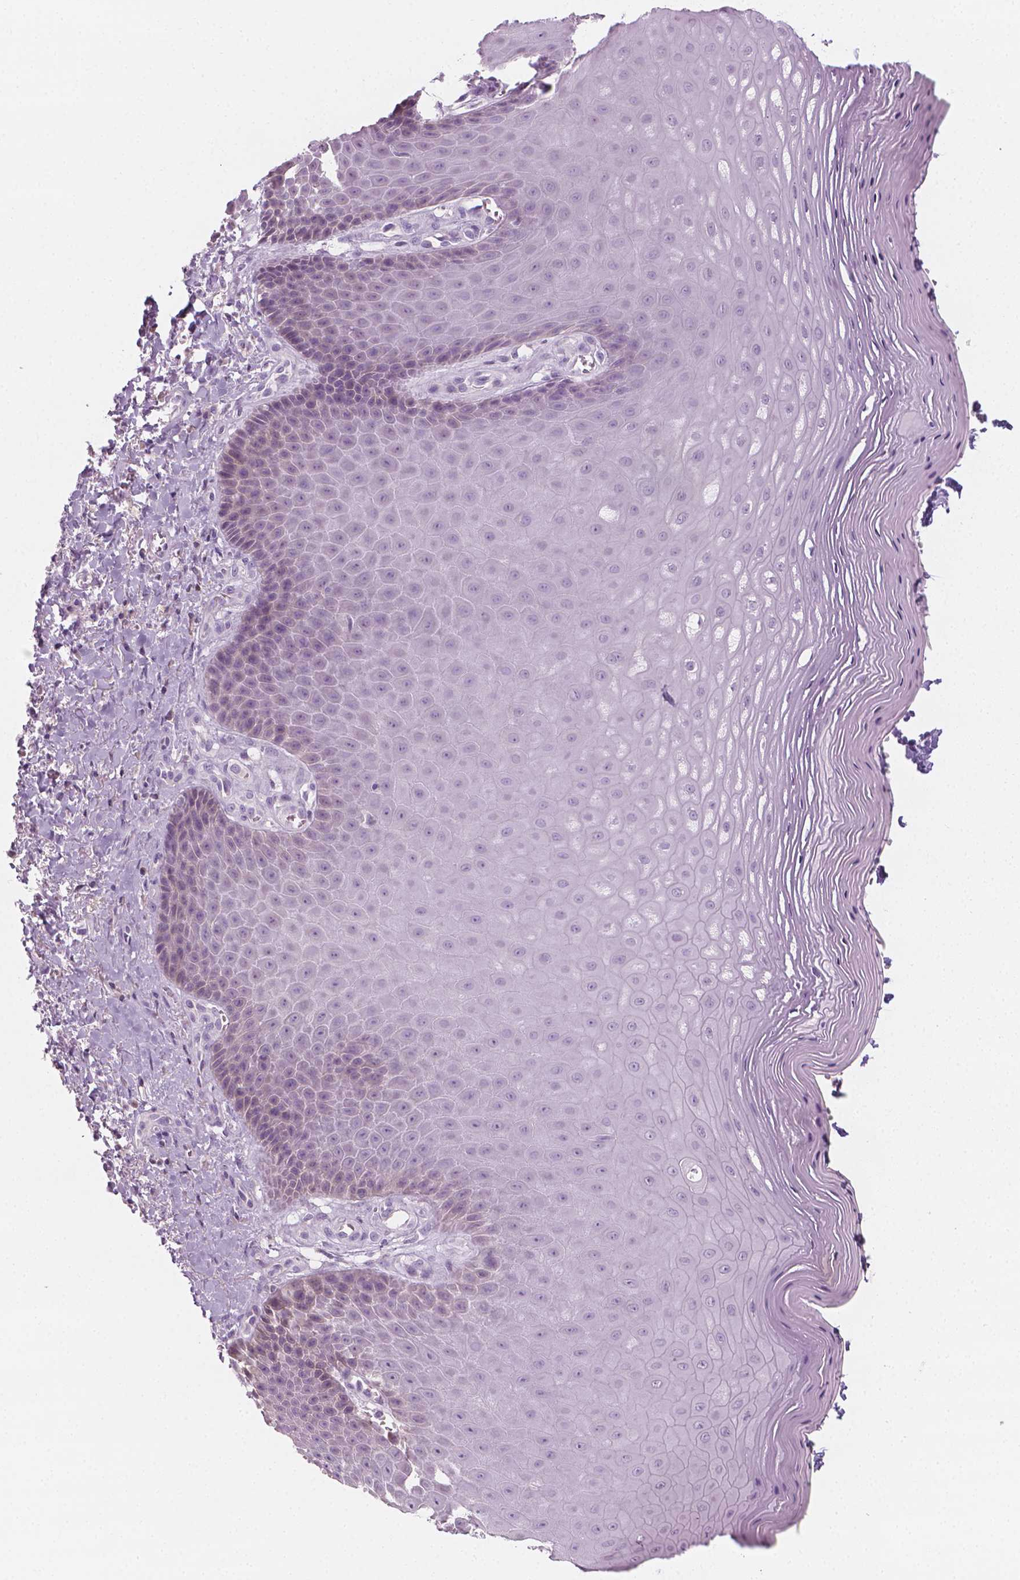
{"staining": {"intensity": "weak", "quantity": "25%-75%", "location": "cytoplasmic/membranous"}, "tissue": "vagina", "cell_type": "Squamous epithelial cells", "image_type": "normal", "snomed": [{"axis": "morphology", "description": "Normal tissue, NOS"}, {"axis": "topography", "description": "Vagina"}], "caption": "Human vagina stained with a brown dye demonstrates weak cytoplasmic/membranous positive staining in approximately 25%-75% of squamous epithelial cells.", "gene": "SHMT1", "patient": {"sex": "female", "age": 83}}